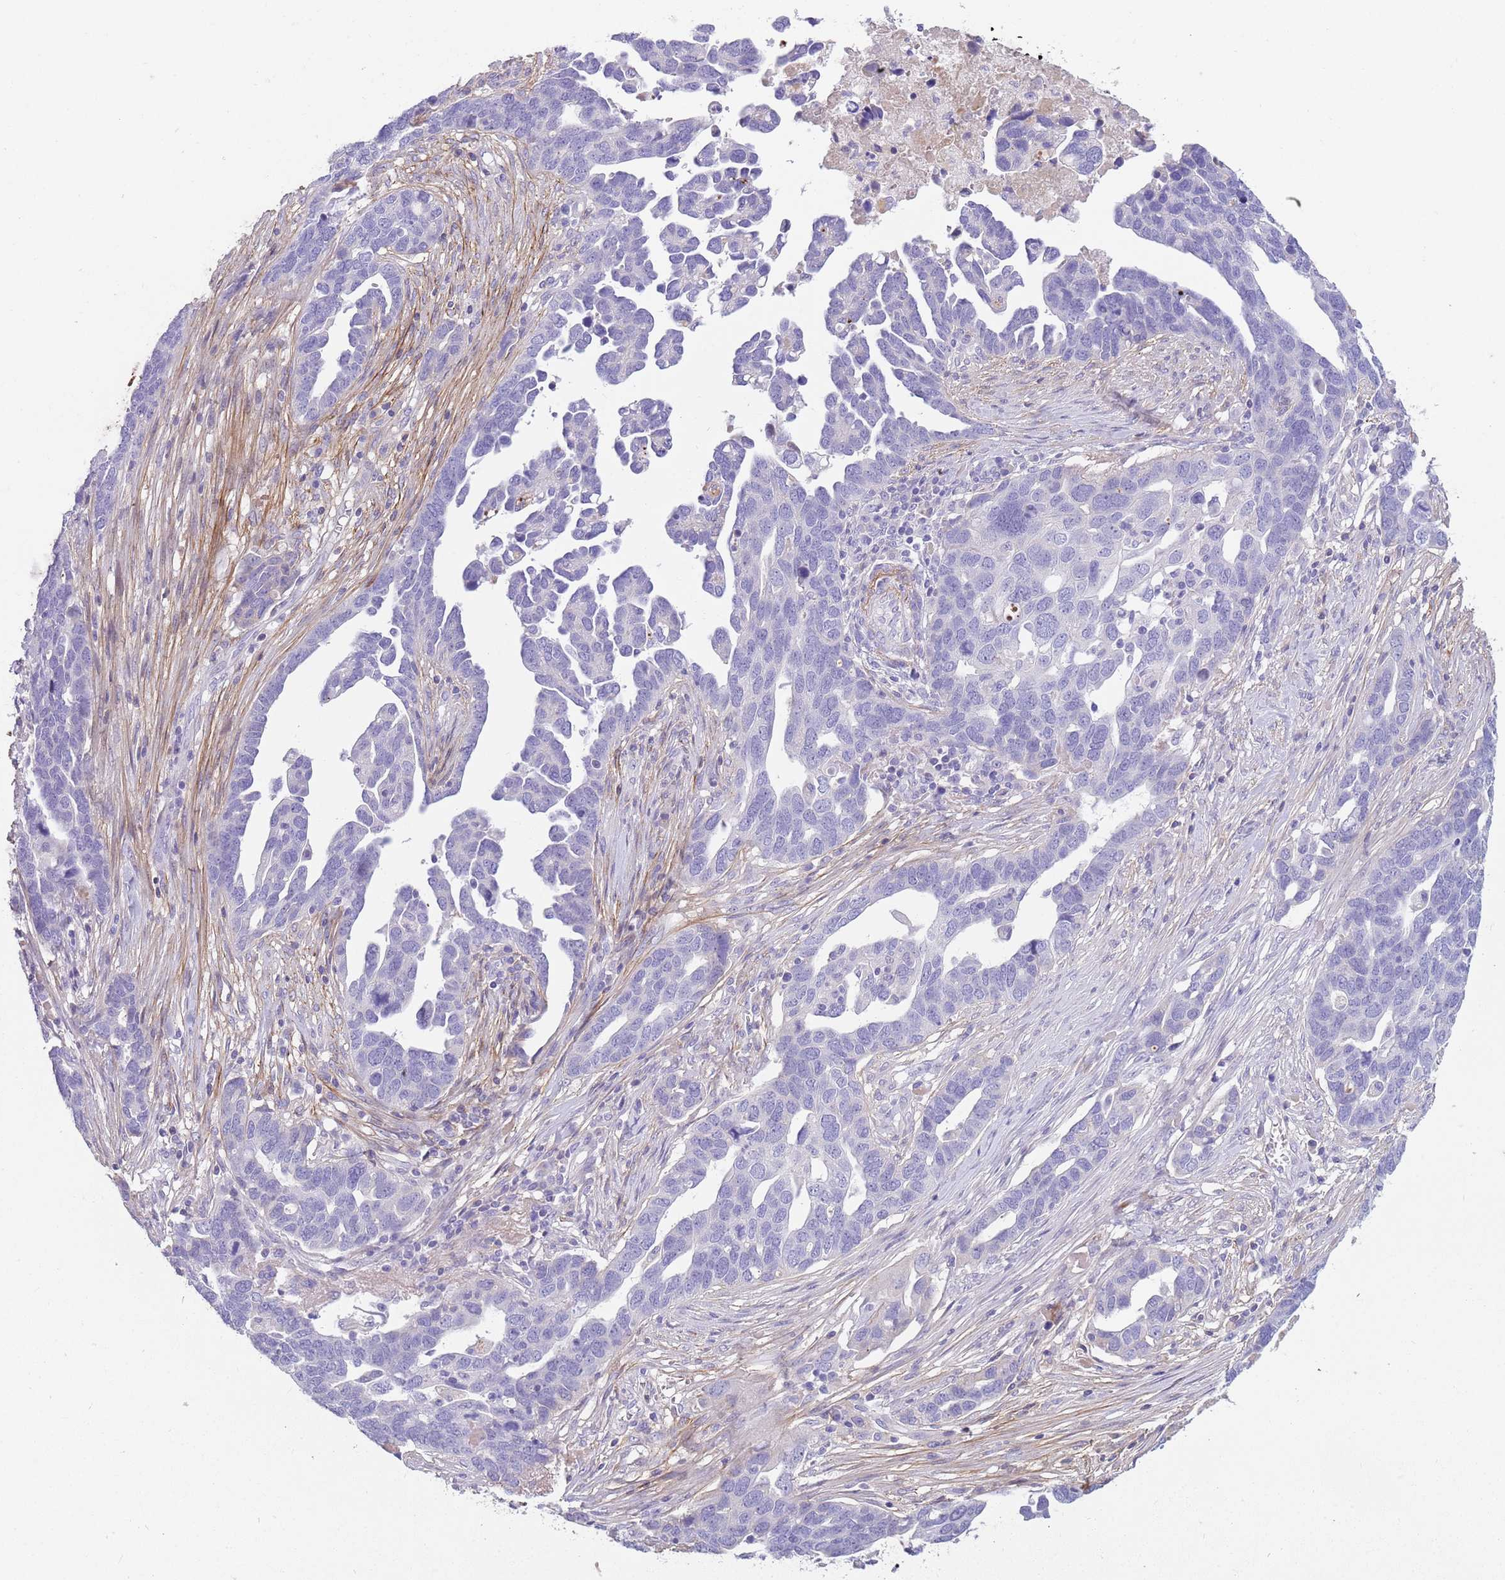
{"staining": {"intensity": "negative", "quantity": "none", "location": "none"}, "tissue": "ovarian cancer", "cell_type": "Tumor cells", "image_type": "cancer", "snomed": [{"axis": "morphology", "description": "Cystadenocarcinoma, serous, NOS"}, {"axis": "topography", "description": "Ovary"}], "caption": "Protein analysis of ovarian serous cystadenocarcinoma exhibits no significant expression in tumor cells. (DAB (3,3'-diaminobenzidine) immunohistochemistry, high magnification).", "gene": "LEPROTL1", "patient": {"sex": "female", "age": 54}}